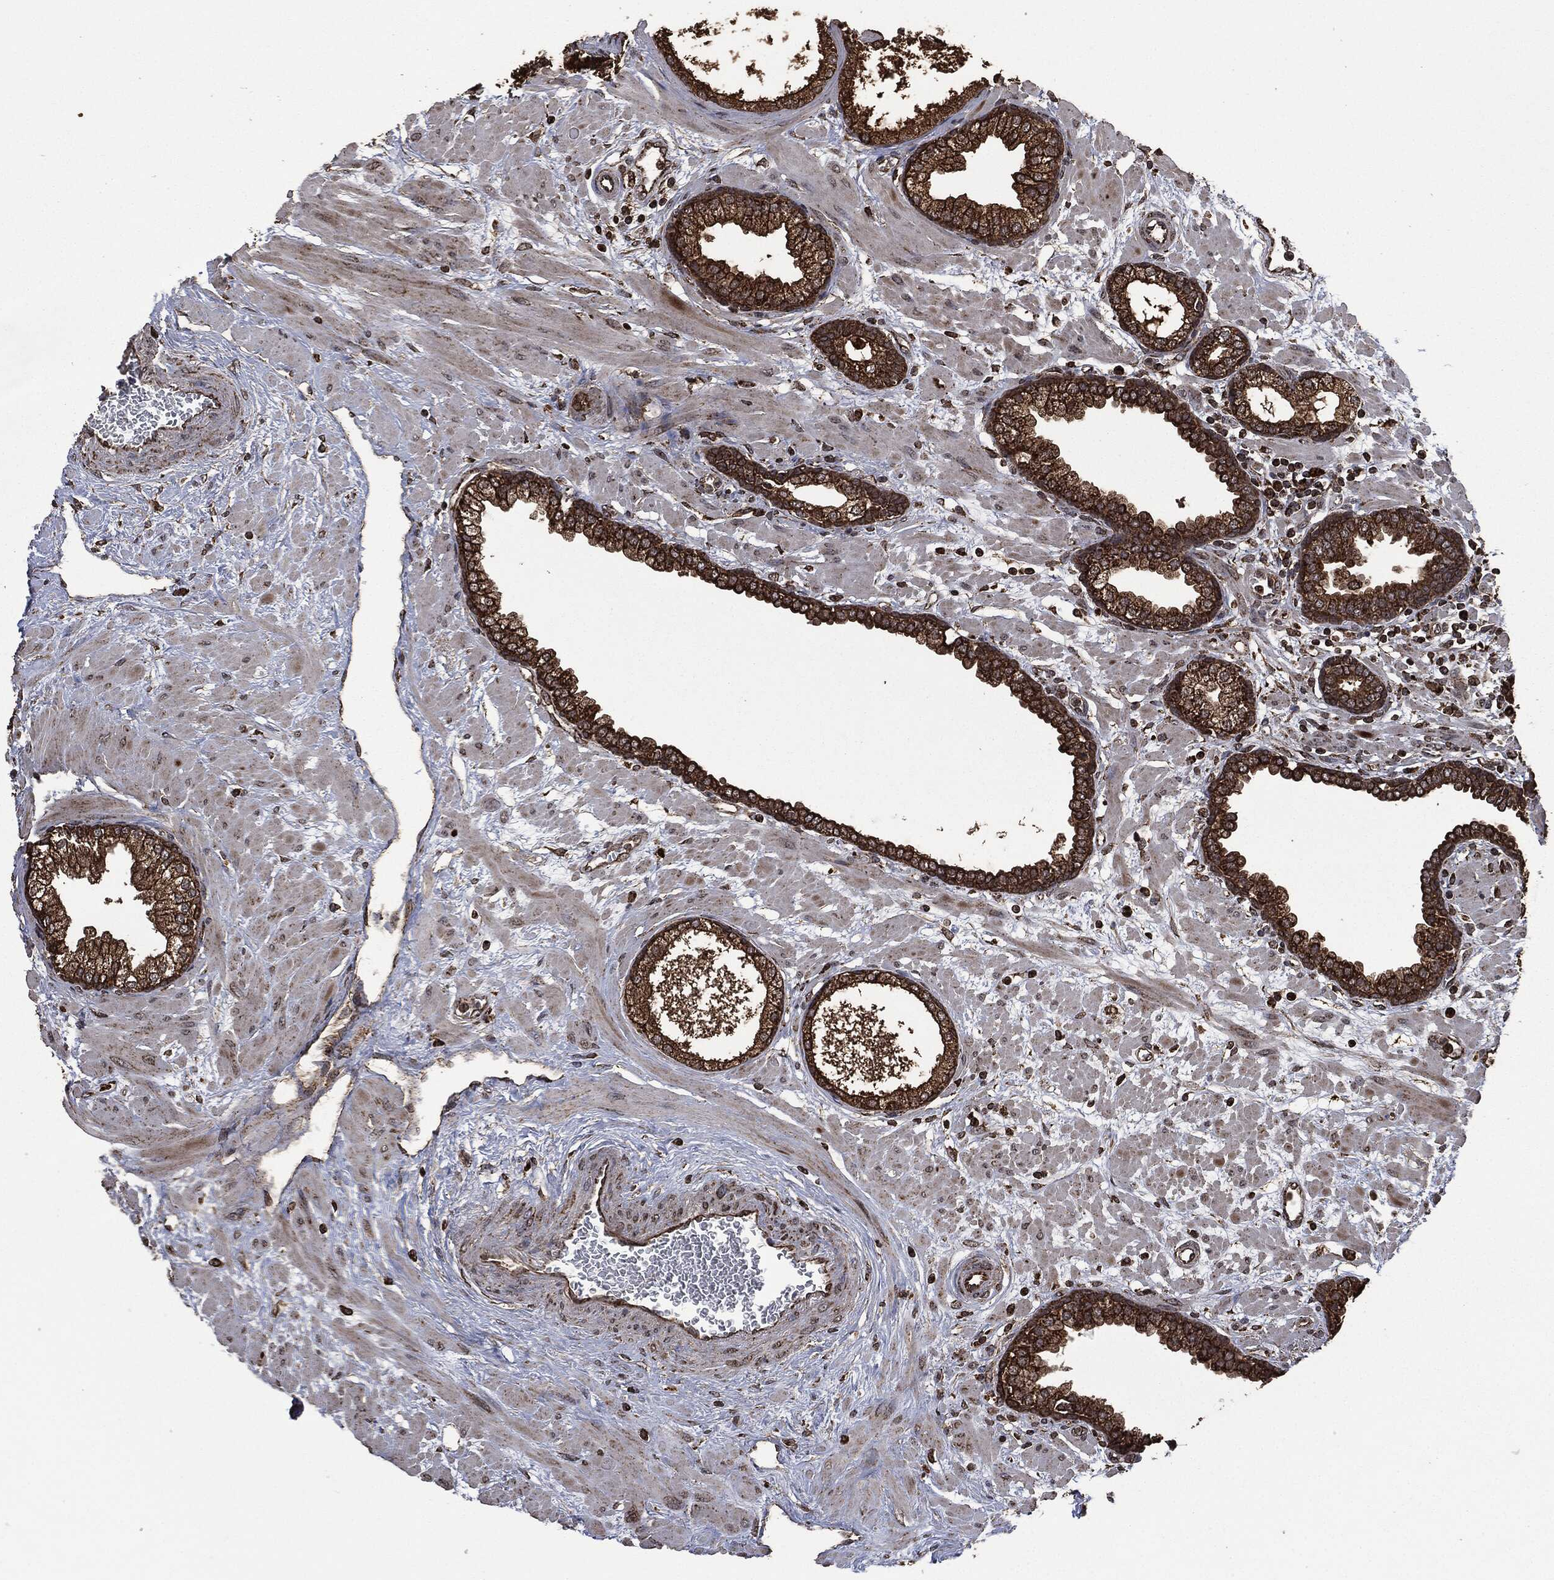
{"staining": {"intensity": "strong", "quantity": ">75%", "location": "cytoplasmic/membranous"}, "tissue": "prostate", "cell_type": "Glandular cells", "image_type": "normal", "snomed": [{"axis": "morphology", "description": "Normal tissue, NOS"}, {"axis": "topography", "description": "Prostate"}], "caption": "A micrograph of human prostate stained for a protein exhibits strong cytoplasmic/membranous brown staining in glandular cells. (brown staining indicates protein expression, while blue staining denotes nuclei).", "gene": "LIG3", "patient": {"sex": "male", "age": 63}}